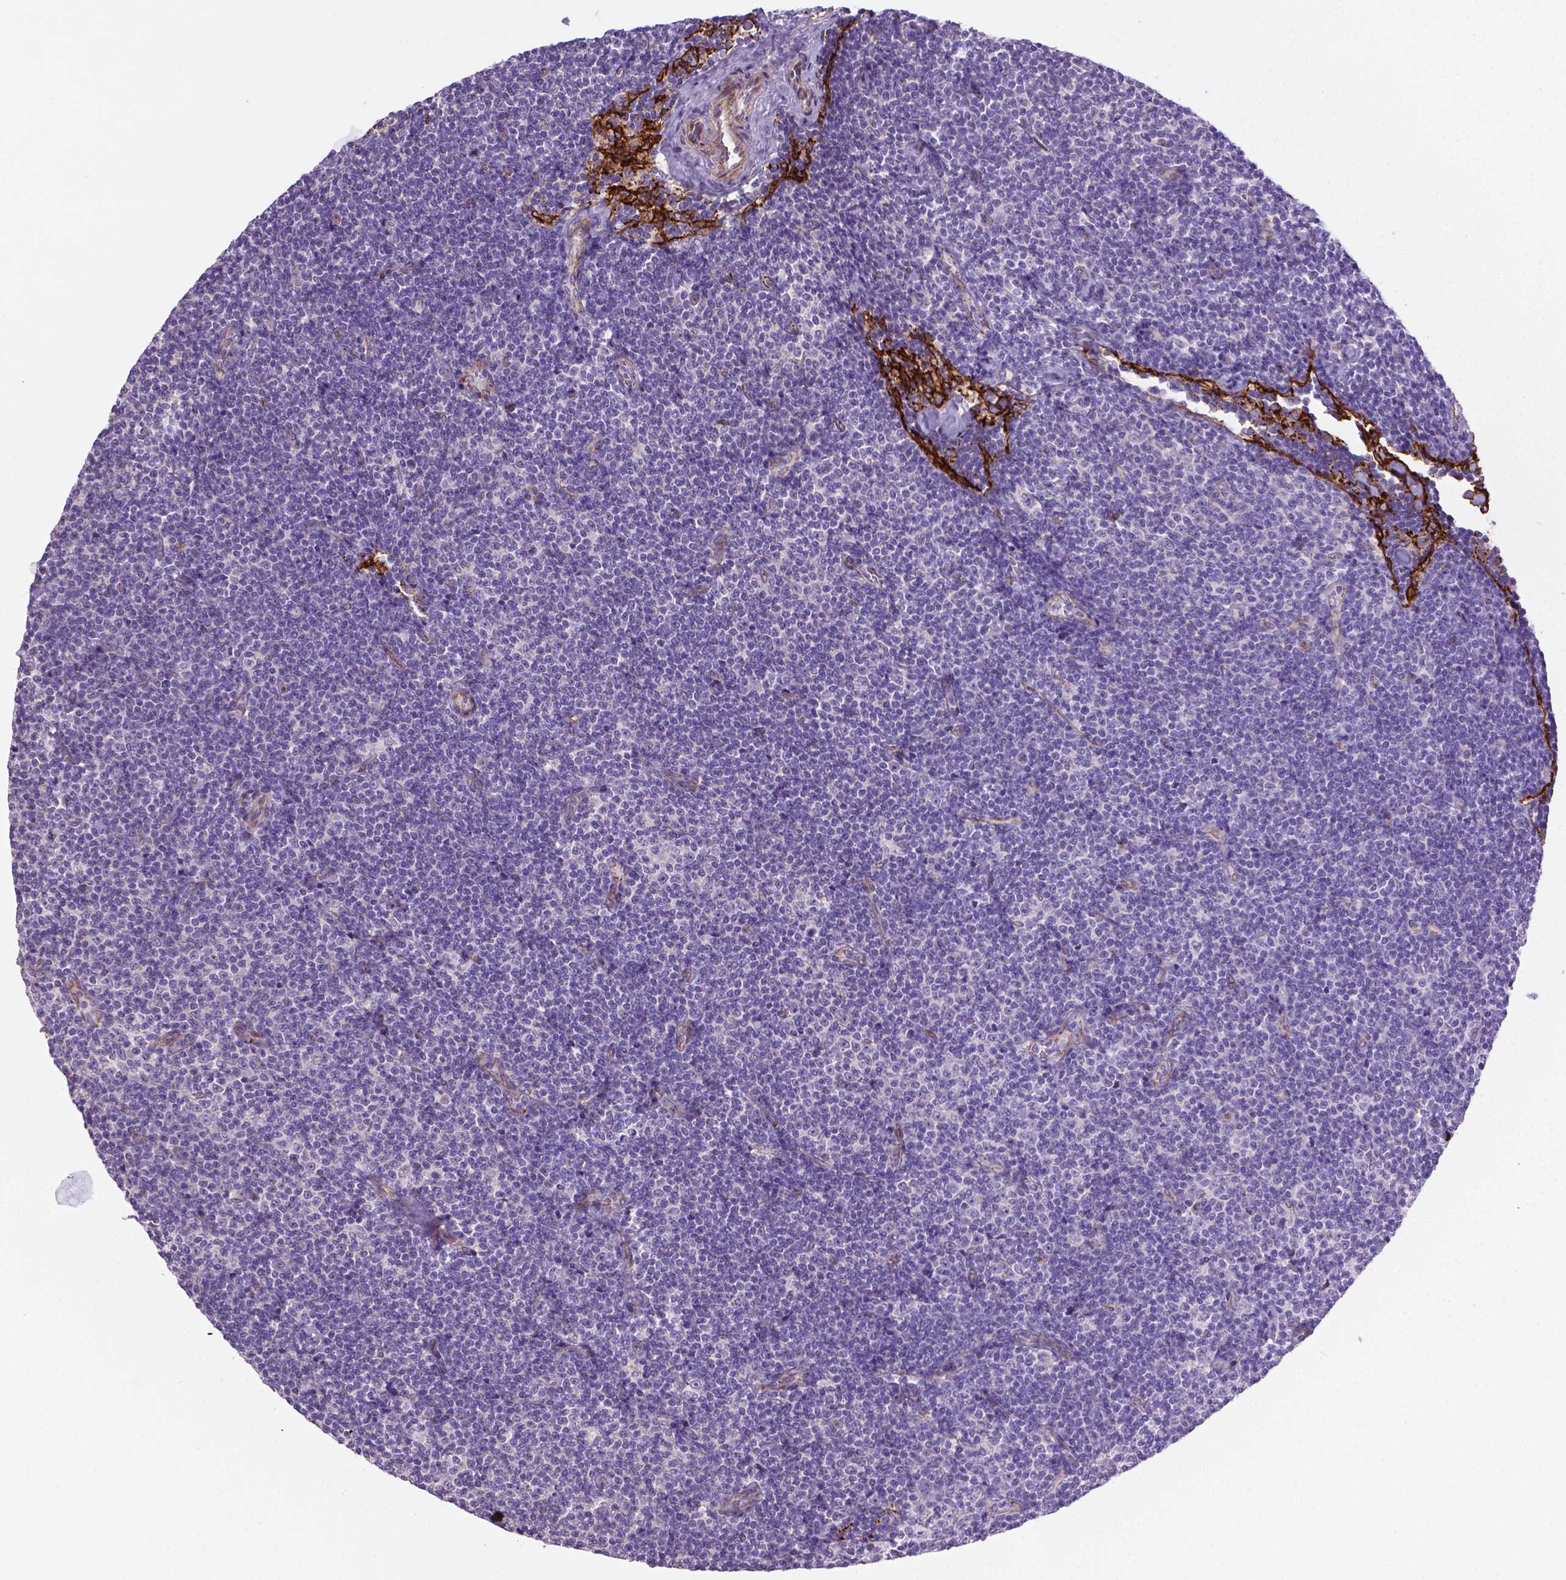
{"staining": {"intensity": "negative", "quantity": "none", "location": "none"}, "tissue": "lymphoma", "cell_type": "Tumor cells", "image_type": "cancer", "snomed": [{"axis": "morphology", "description": "Malignant lymphoma, non-Hodgkin's type, Low grade"}, {"axis": "topography", "description": "Lymph node"}], "caption": "High magnification brightfield microscopy of malignant lymphoma, non-Hodgkin's type (low-grade) stained with DAB (3,3'-diaminobenzidine) (brown) and counterstained with hematoxylin (blue): tumor cells show no significant staining.", "gene": "CCER2", "patient": {"sex": "male", "age": 81}}